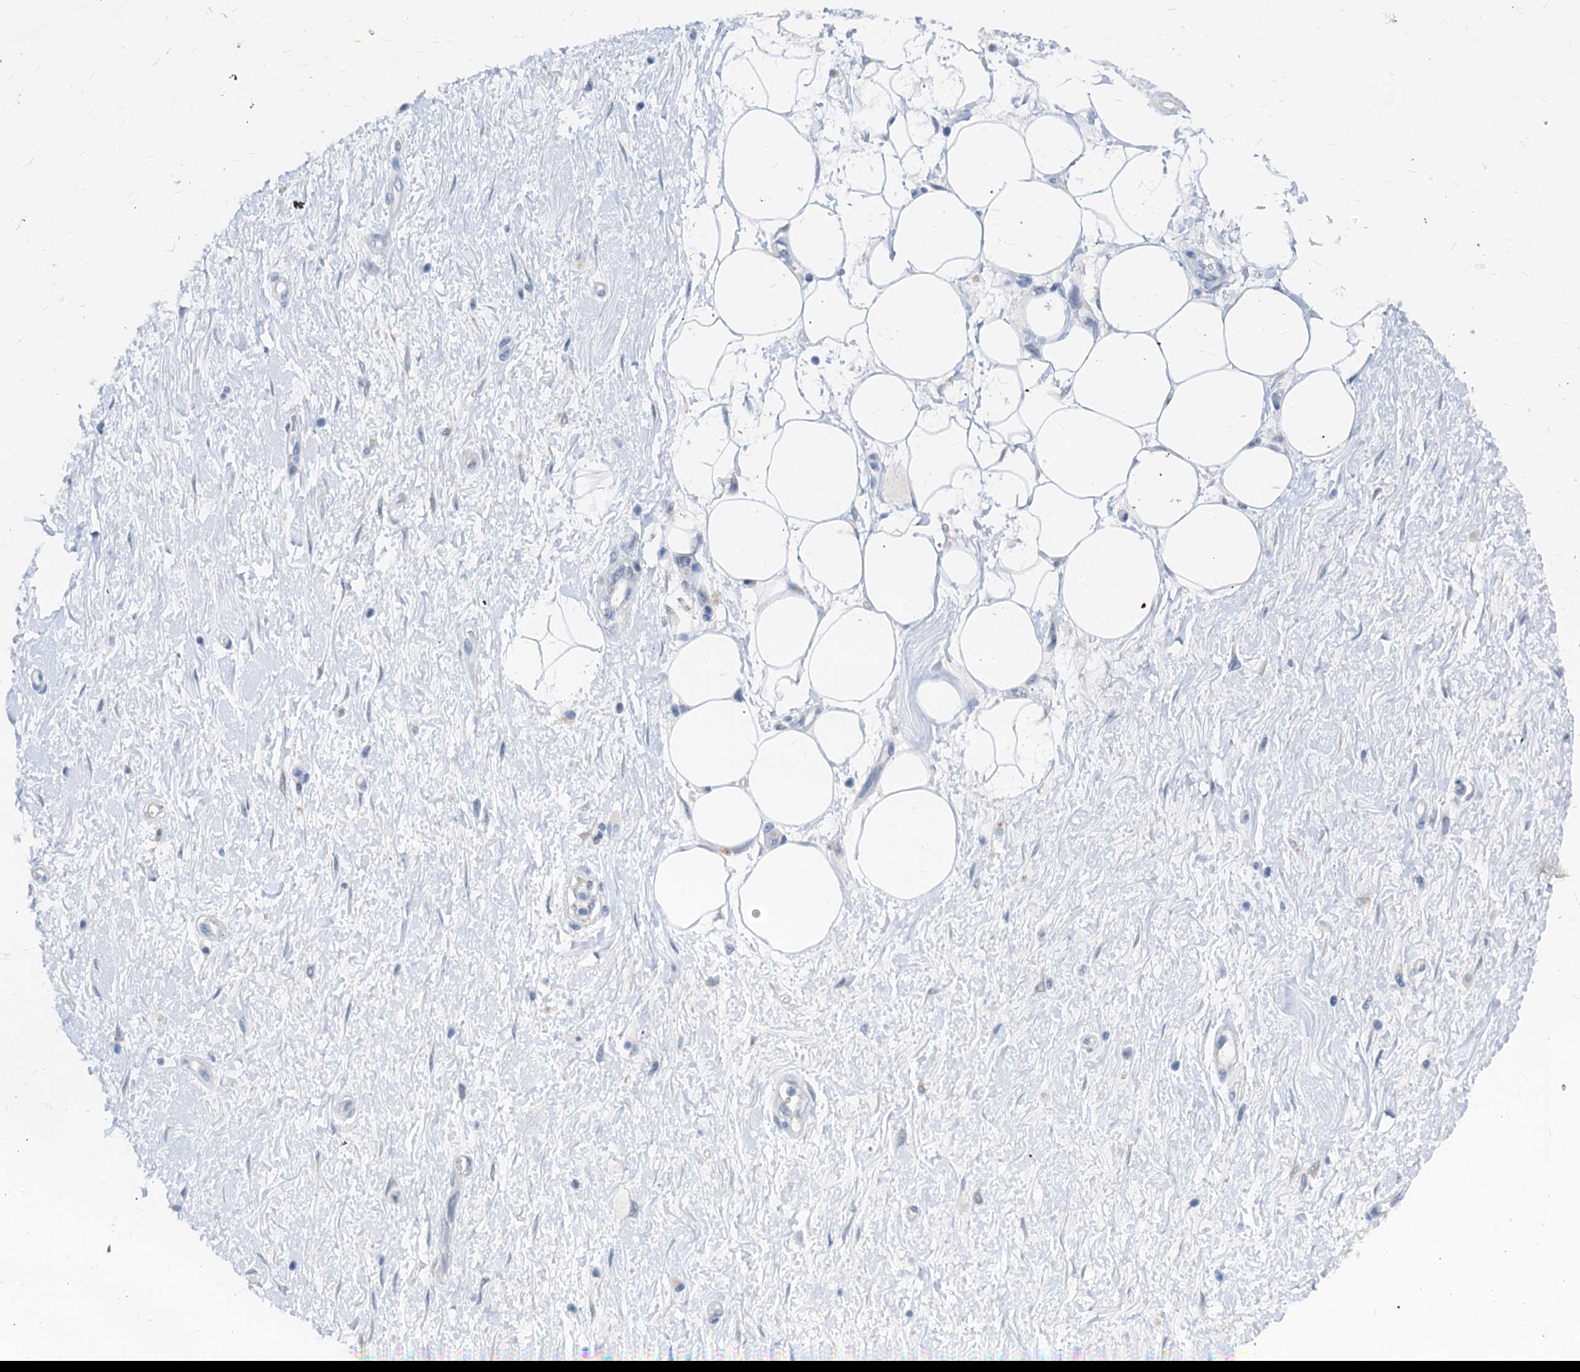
{"staining": {"intensity": "negative", "quantity": "none", "location": "none"}, "tissue": "adipose tissue", "cell_type": "Adipocytes", "image_type": "normal", "snomed": [{"axis": "morphology", "description": "Normal tissue, NOS"}, {"axis": "morphology", "description": "Adenocarcinoma, NOS"}, {"axis": "topography", "description": "Pancreas"}, {"axis": "topography", "description": "Peripheral nerve tissue"}], "caption": "This is an immunohistochemistry image of benign adipose tissue. There is no staining in adipocytes.", "gene": "HSF2", "patient": {"sex": "male", "age": 59}}